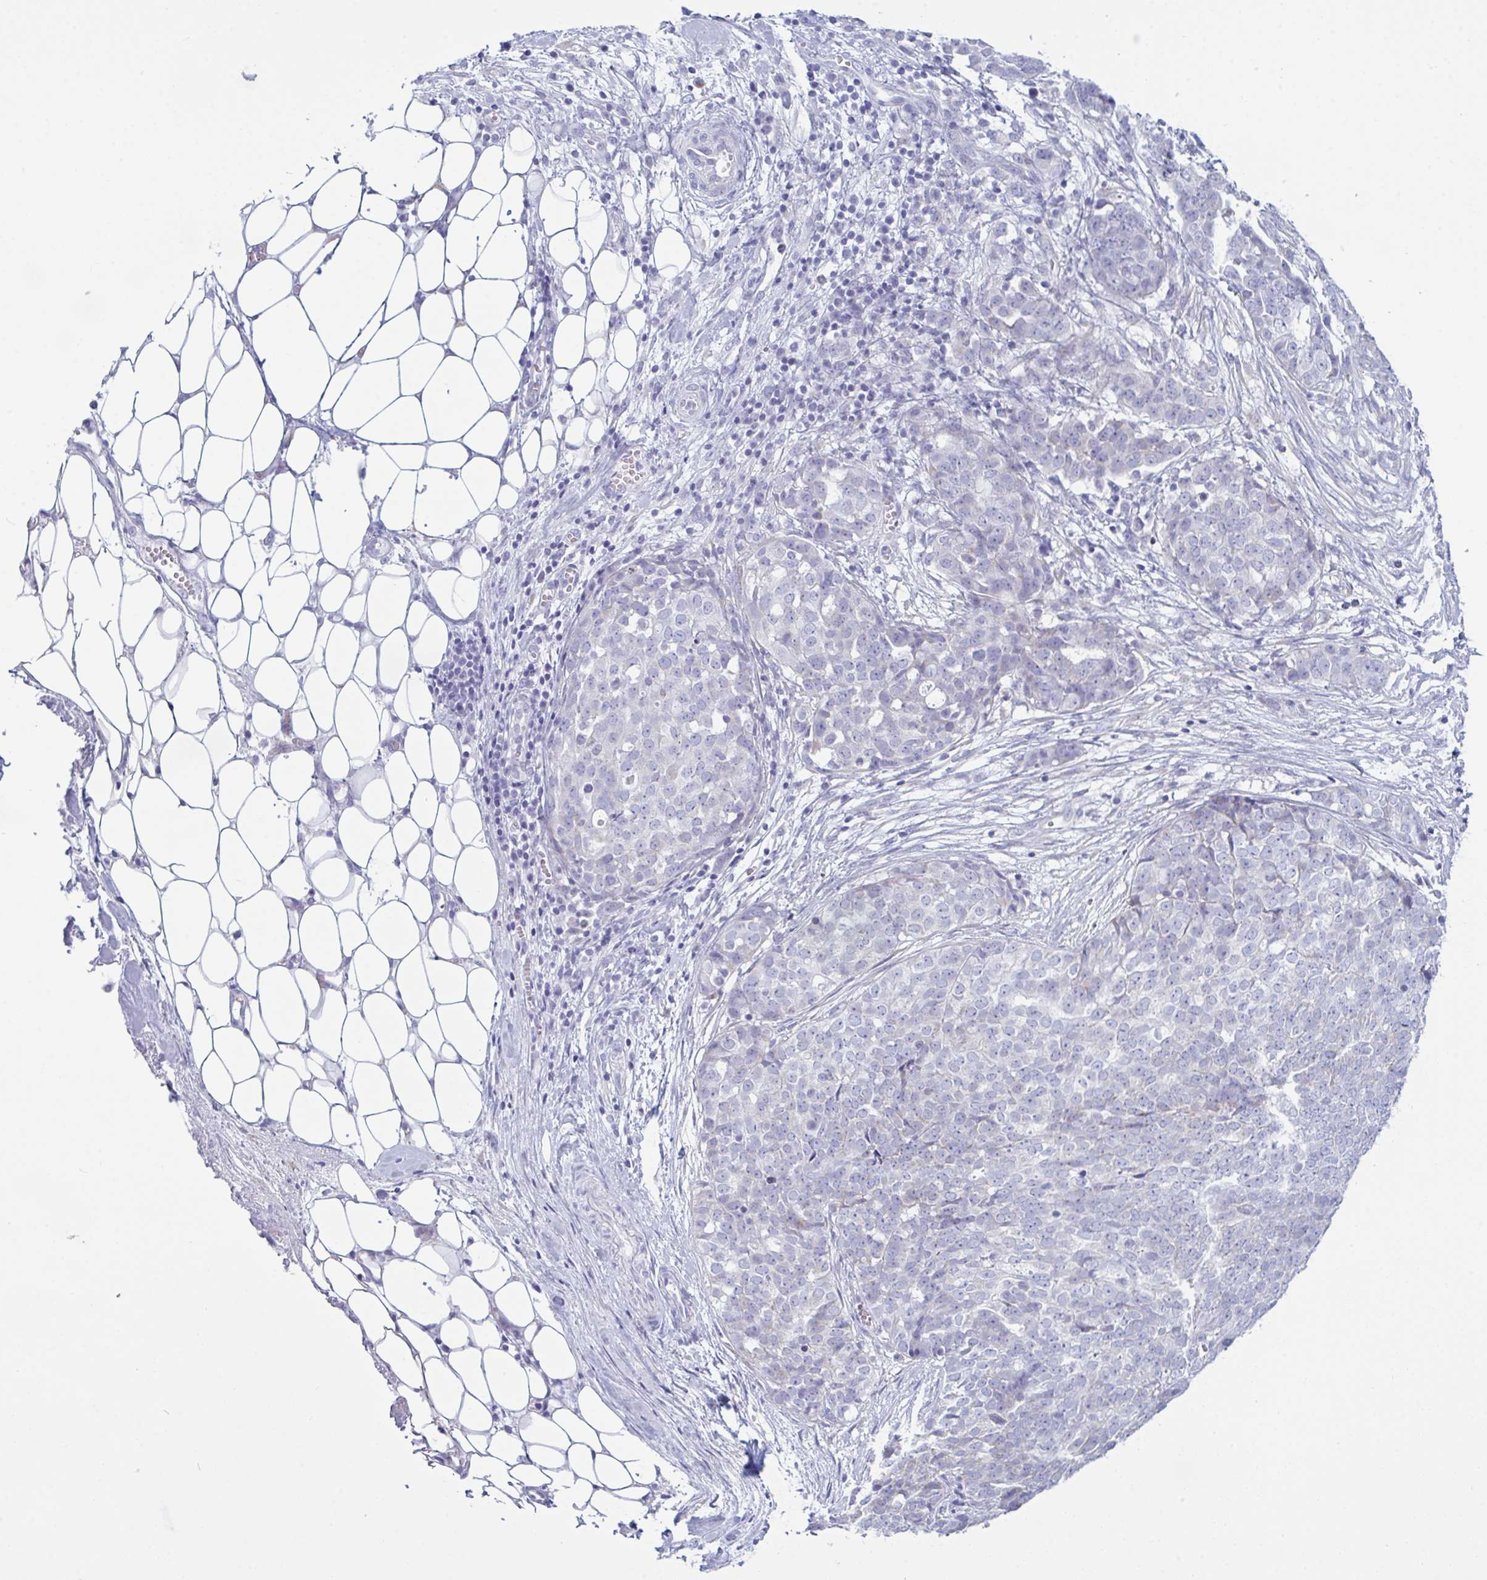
{"staining": {"intensity": "negative", "quantity": "none", "location": "none"}, "tissue": "ovarian cancer", "cell_type": "Tumor cells", "image_type": "cancer", "snomed": [{"axis": "morphology", "description": "Cystadenocarcinoma, serous, NOS"}, {"axis": "topography", "description": "Soft tissue"}, {"axis": "topography", "description": "Ovary"}], "caption": "A photomicrograph of human serous cystadenocarcinoma (ovarian) is negative for staining in tumor cells. The staining is performed using DAB brown chromogen with nuclei counter-stained in using hematoxylin.", "gene": "BBS1", "patient": {"sex": "female", "age": 57}}